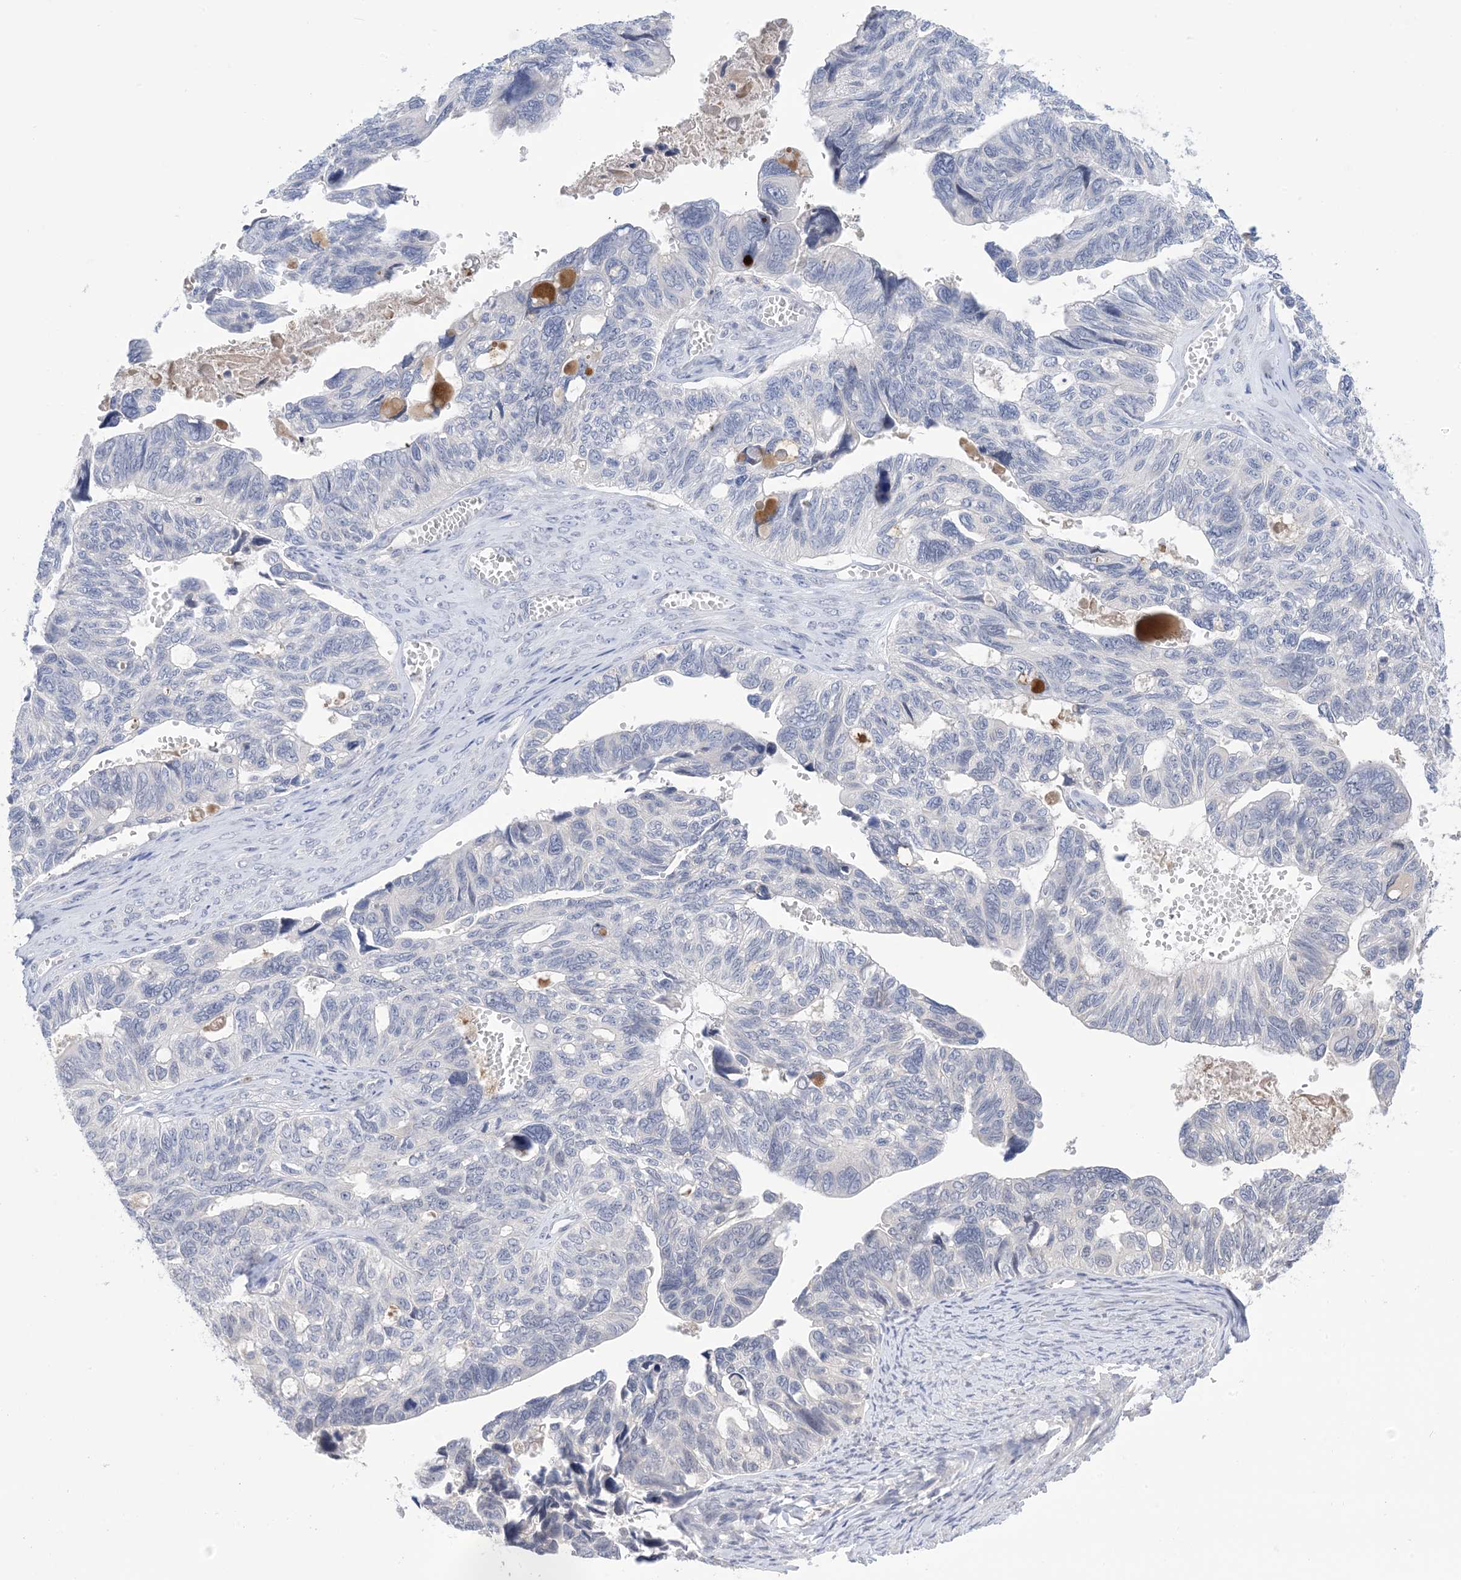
{"staining": {"intensity": "negative", "quantity": "none", "location": "none"}, "tissue": "ovarian cancer", "cell_type": "Tumor cells", "image_type": "cancer", "snomed": [{"axis": "morphology", "description": "Cystadenocarcinoma, serous, NOS"}, {"axis": "topography", "description": "Ovary"}], "caption": "Protein analysis of ovarian serous cystadenocarcinoma exhibits no significant positivity in tumor cells.", "gene": "TTYH1", "patient": {"sex": "female", "age": 79}}